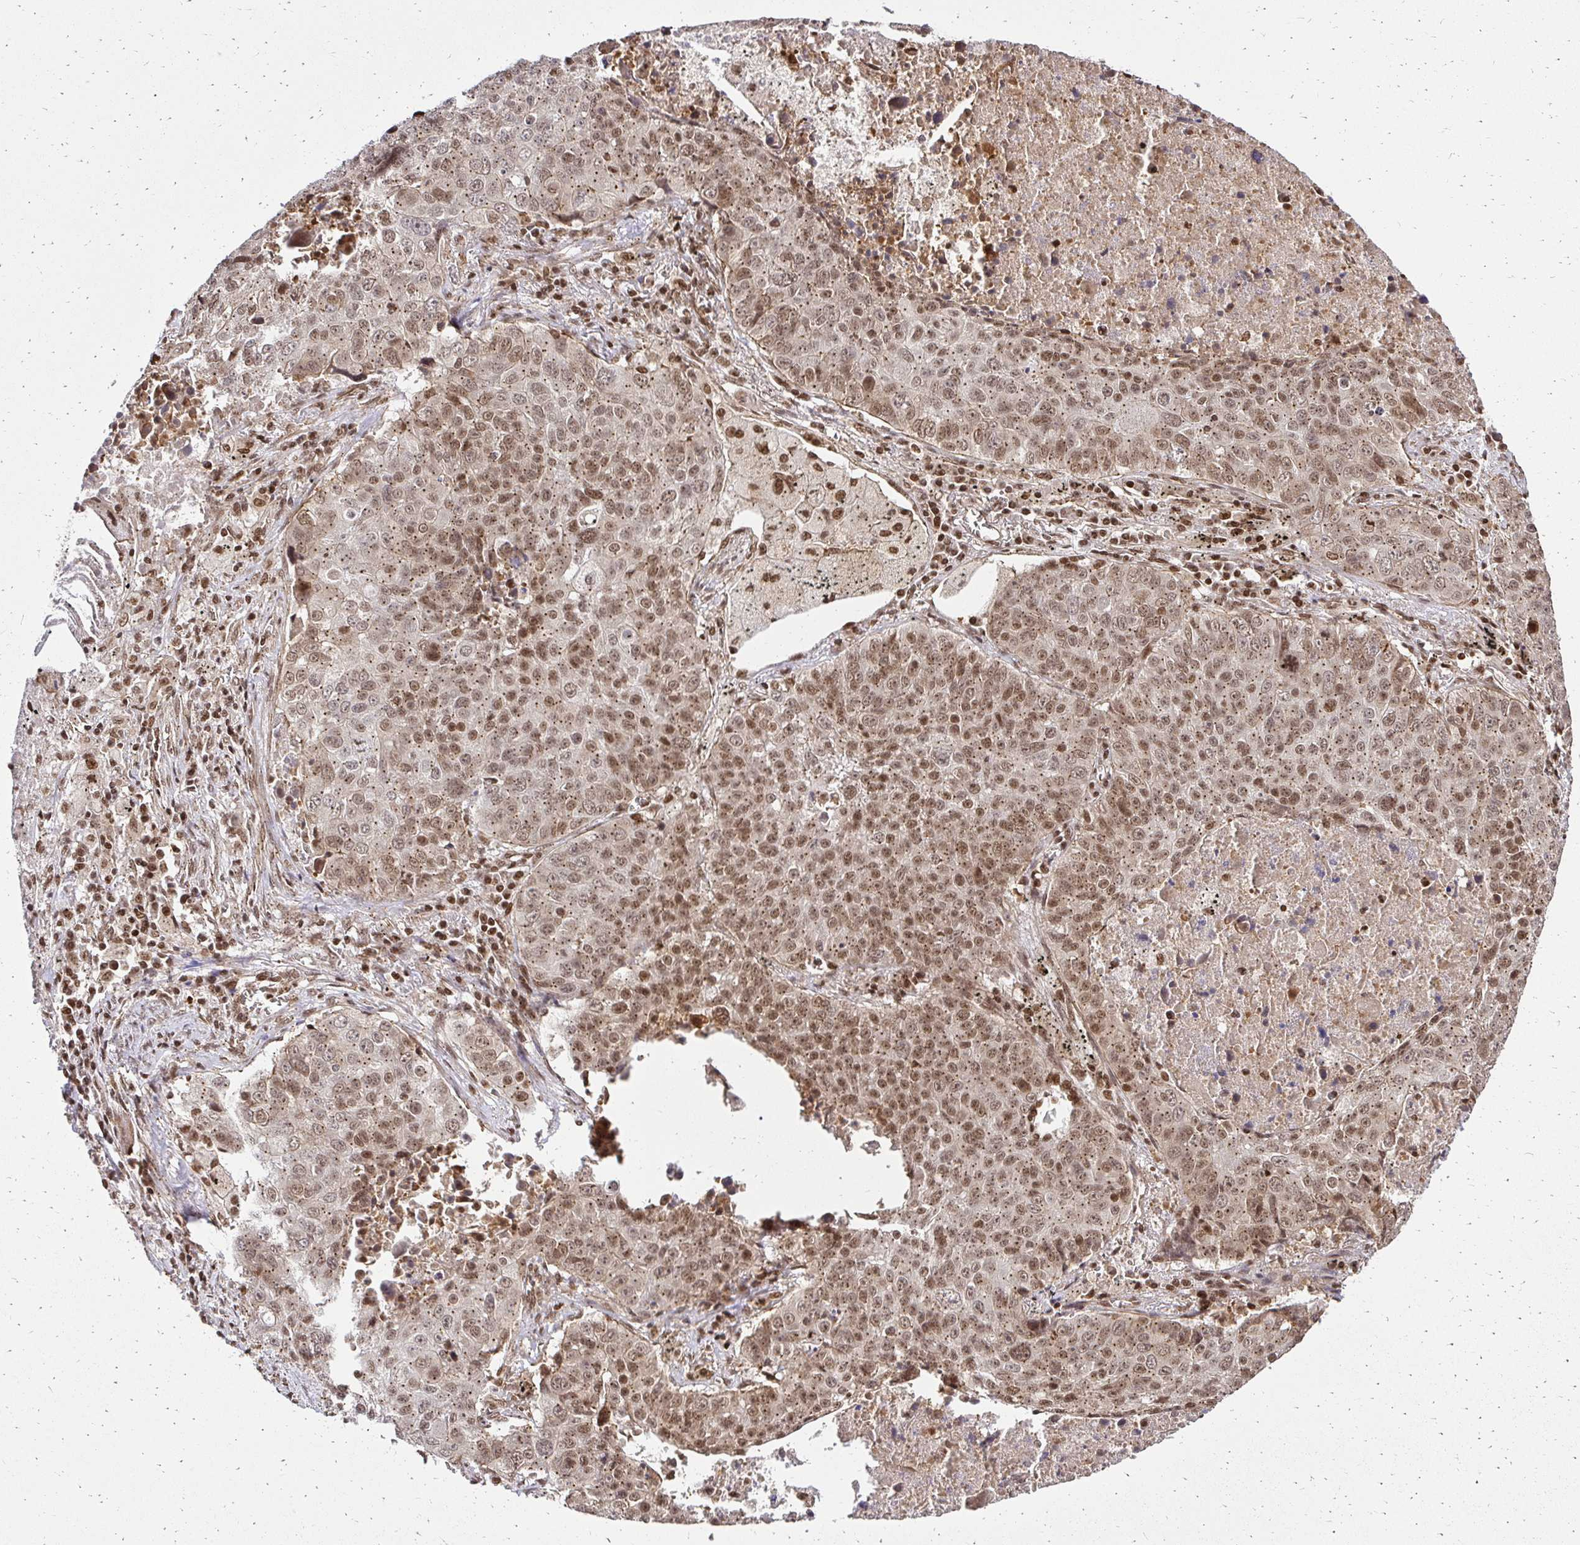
{"staining": {"intensity": "moderate", "quantity": ">75%", "location": "cytoplasmic/membranous,nuclear"}, "tissue": "lung cancer", "cell_type": "Tumor cells", "image_type": "cancer", "snomed": [{"axis": "morphology", "description": "Normal morphology"}, {"axis": "morphology", "description": "Aneuploidy"}, {"axis": "morphology", "description": "Squamous cell carcinoma, NOS"}, {"axis": "topography", "description": "Lymph node"}, {"axis": "topography", "description": "Lung"}], "caption": "Moderate cytoplasmic/membranous and nuclear expression for a protein is identified in about >75% of tumor cells of lung cancer using immunohistochemistry (IHC).", "gene": "GLYR1", "patient": {"sex": "female", "age": 76}}